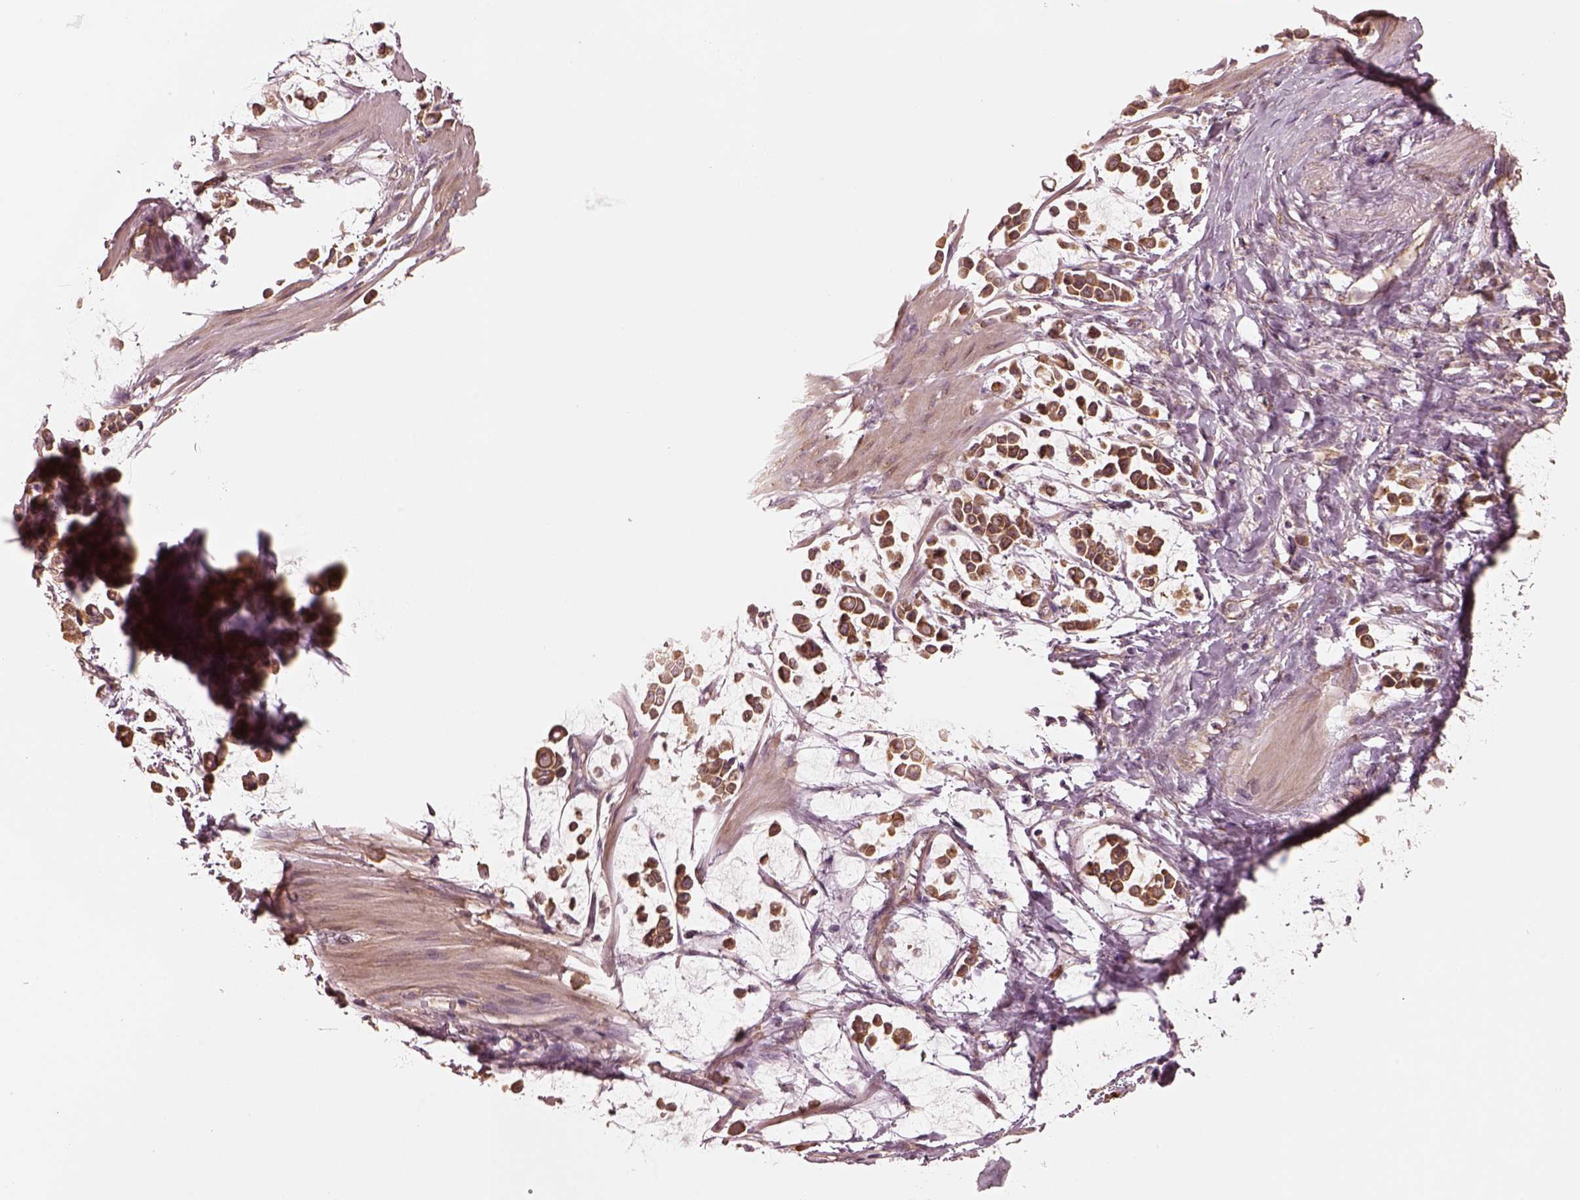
{"staining": {"intensity": "moderate", "quantity": ">75%", "location": "cytoplasmic/membranous"}, "tissue": "stomach cancer", "cell_type": "Tumor cells", "image_type": "cancer", "snomed": [{"axis": "morphology", "description": "Adenocarcinoma, NOS"}, {"axis": "topography", "description": "Stomach"}], "caption": "High-power microscopy captured an immunohistochemistry (IHC) image of stomach cancer (adenocarcinoma), revealing moderate cytoplasmic/membranous positivity in about >75% of tumor cells.", "gene": "RPS5", "patient": {"sex": "male", "age": 82}}